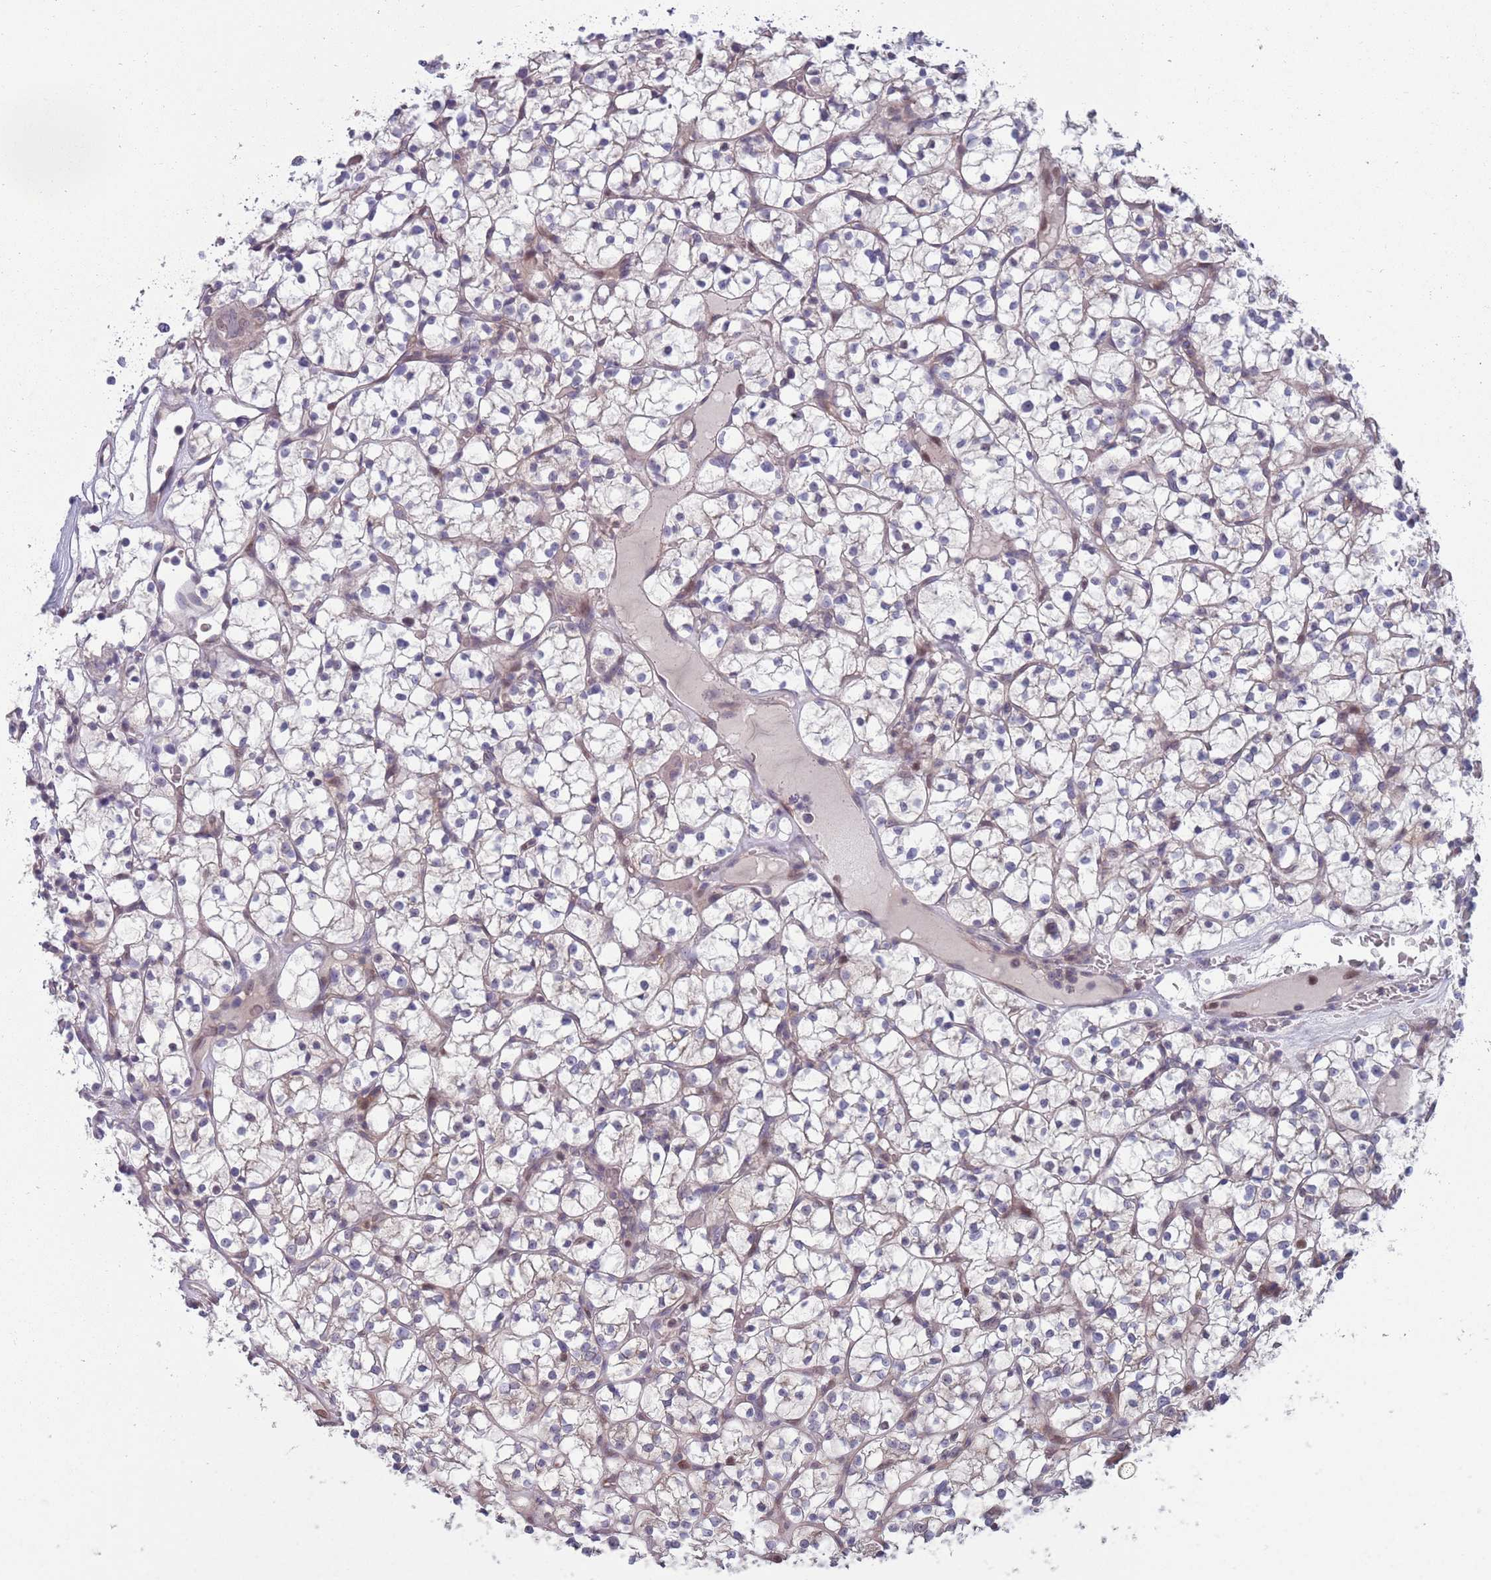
{"staining": {"intensity": "negative", "quantity": "none", "location": "none"}, "tissue": "renal cancer", "cell_type": "Tumor cells", "image_type": "cancer", "snomed": [{"axis": "morphology", "description": "Adenocarcinoma, NOS"}, {"axis": "topography", "description": "Kidney"}], "caption": "Immunohistochemistry image of neoplastic tissue: renal cancer (adenocarcinoma) stained with DAB (3,3'-diaminobenzidine) exhibits no significant protein positivity in tumor cells. The staining is performed using DAB (3,3'-diaminobenzidine) brown chromogen with nuclei counter-stained in using hematoxylin.", "gene": "CLNS1A", "patient": {"sex": "female", "age": 64}}